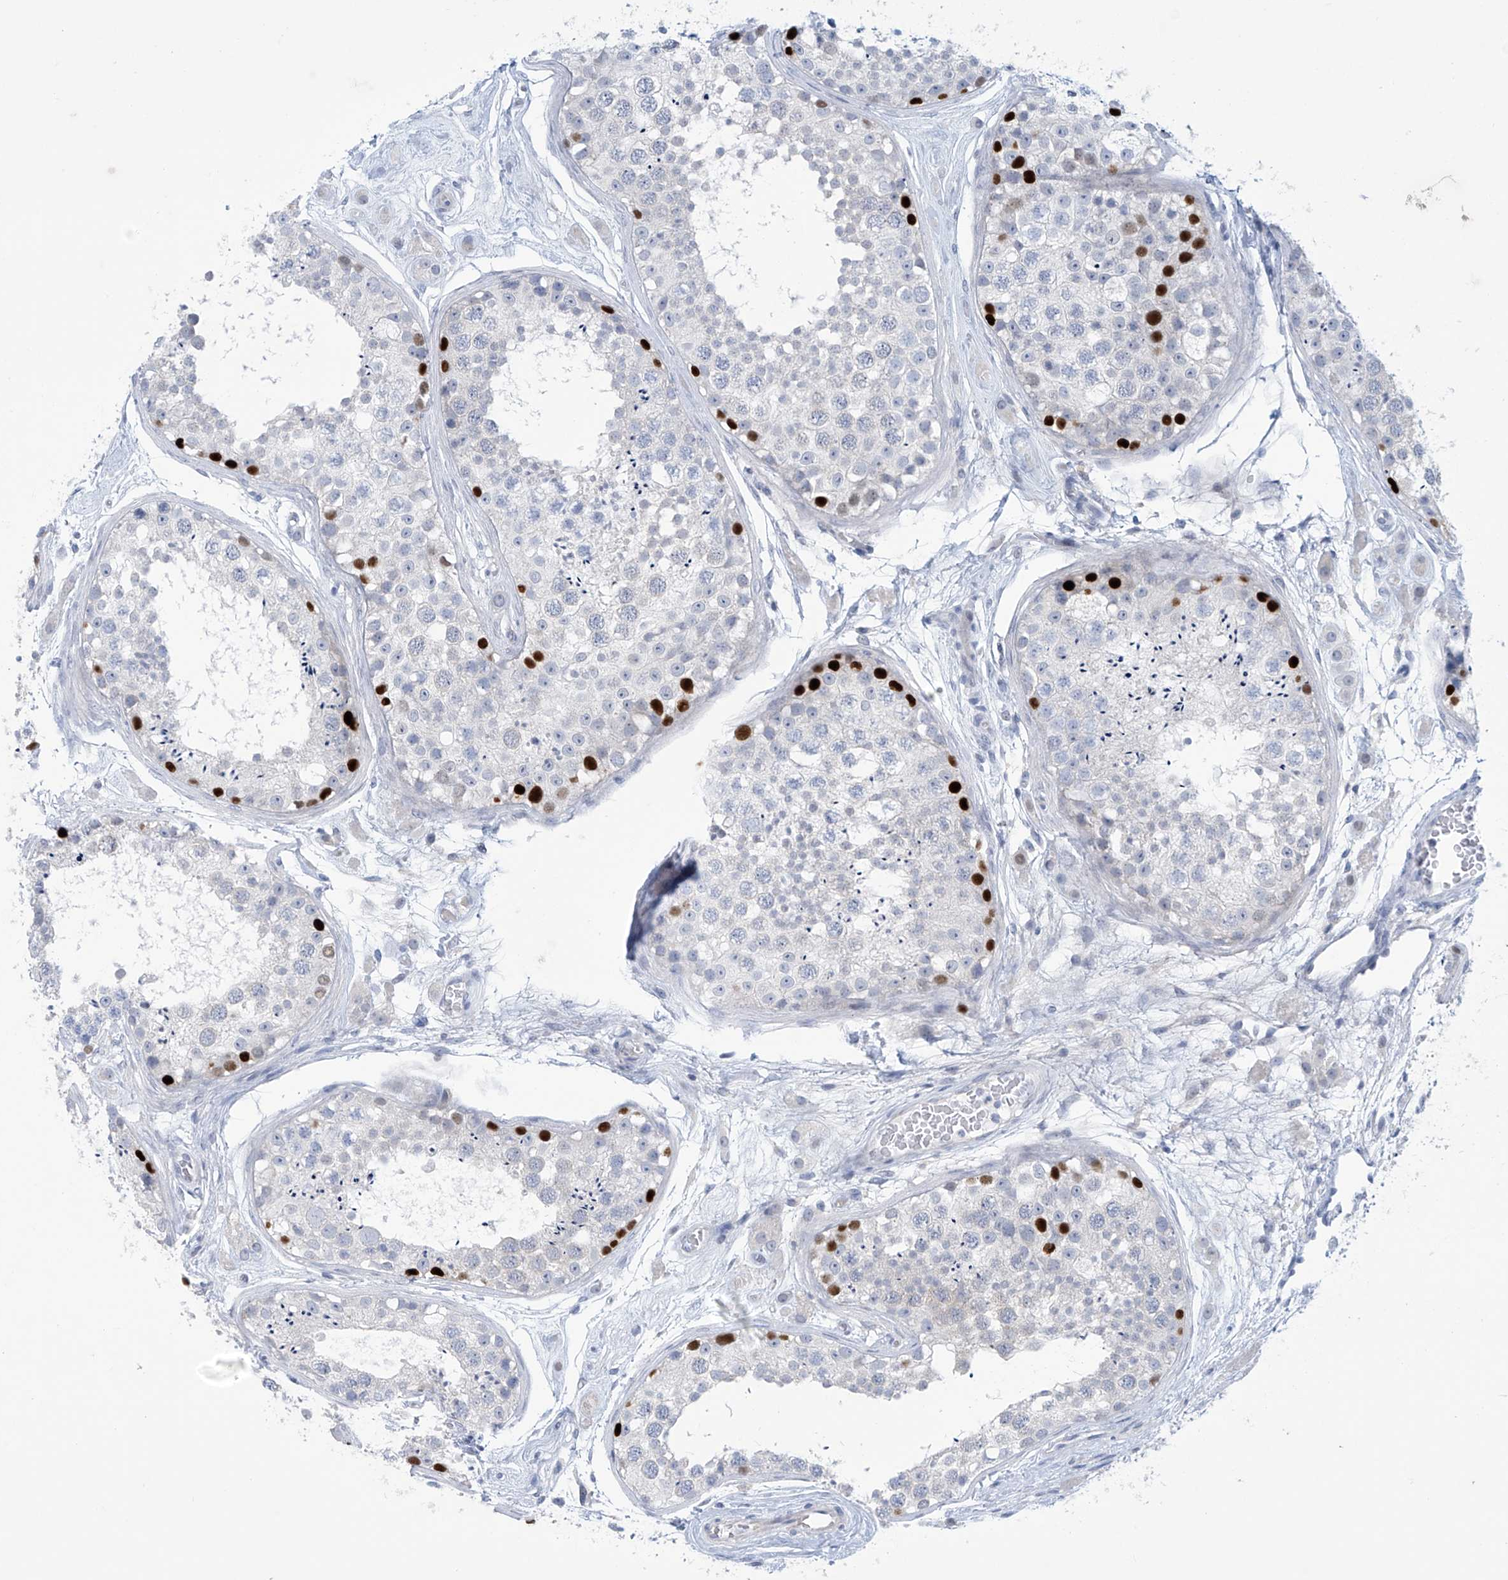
{"staining": {"intensity": "strong", "quantity": "<25%", "location": "nuclear"}, "tissue": "testis", "cell_type": "Cells in seminiferous ducts", "image_type": "normal", "snomed": [{"axis": "morphology", "description": "Normal tissue, NOS"}, {"axis": "topography", "description": "Testis"}], "caption": "Approximately <25% of cells in seminiferous ducts in unremarkable human testis reveal strong nuclear protein staining as visualized by brown immunohistochemical staining.", "gene": "SLC35A5", "patient": {"sex": "male", "age": 25}}